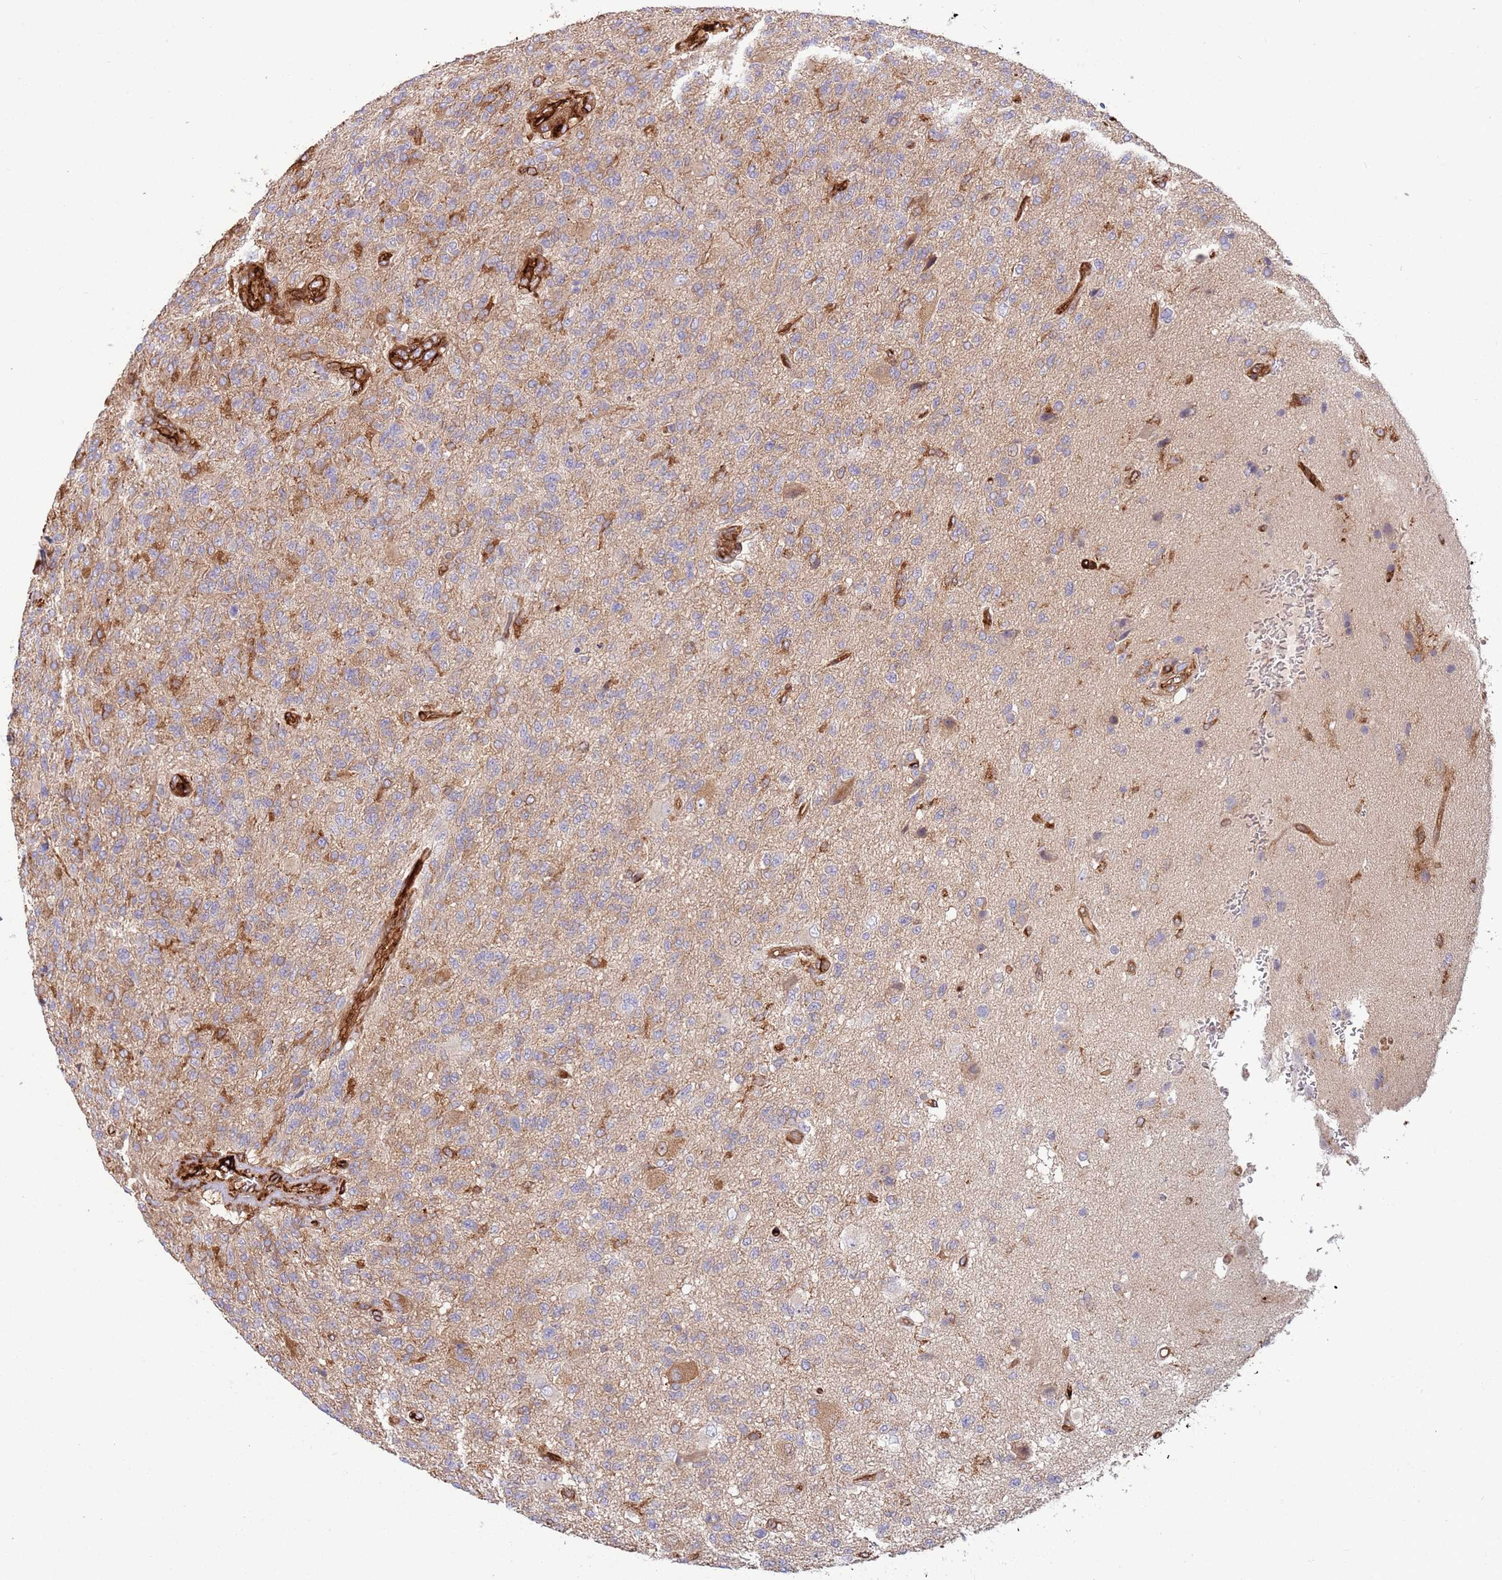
{"staining": {"intensity": "moderate", "quantity": "<25%", "location": "cytoplasmic/membranous"}, "tissue": "glioma", "cell_type": "Tumor cells", "image_type": "cancer", "snomed": [{"axis": "morphology", "description": "Glioma, malignant, High grade"}, {"axis": "topography", "description": "Brain"}], "caption": "Human malignant glioma (high-grade) stained with a brown dye reveals moderate cytoplasmic/membranous positive expression in about <25% of tumor cells.", "gene": "KBTBD7", "patient": {"sex": "male", "age": 56}}